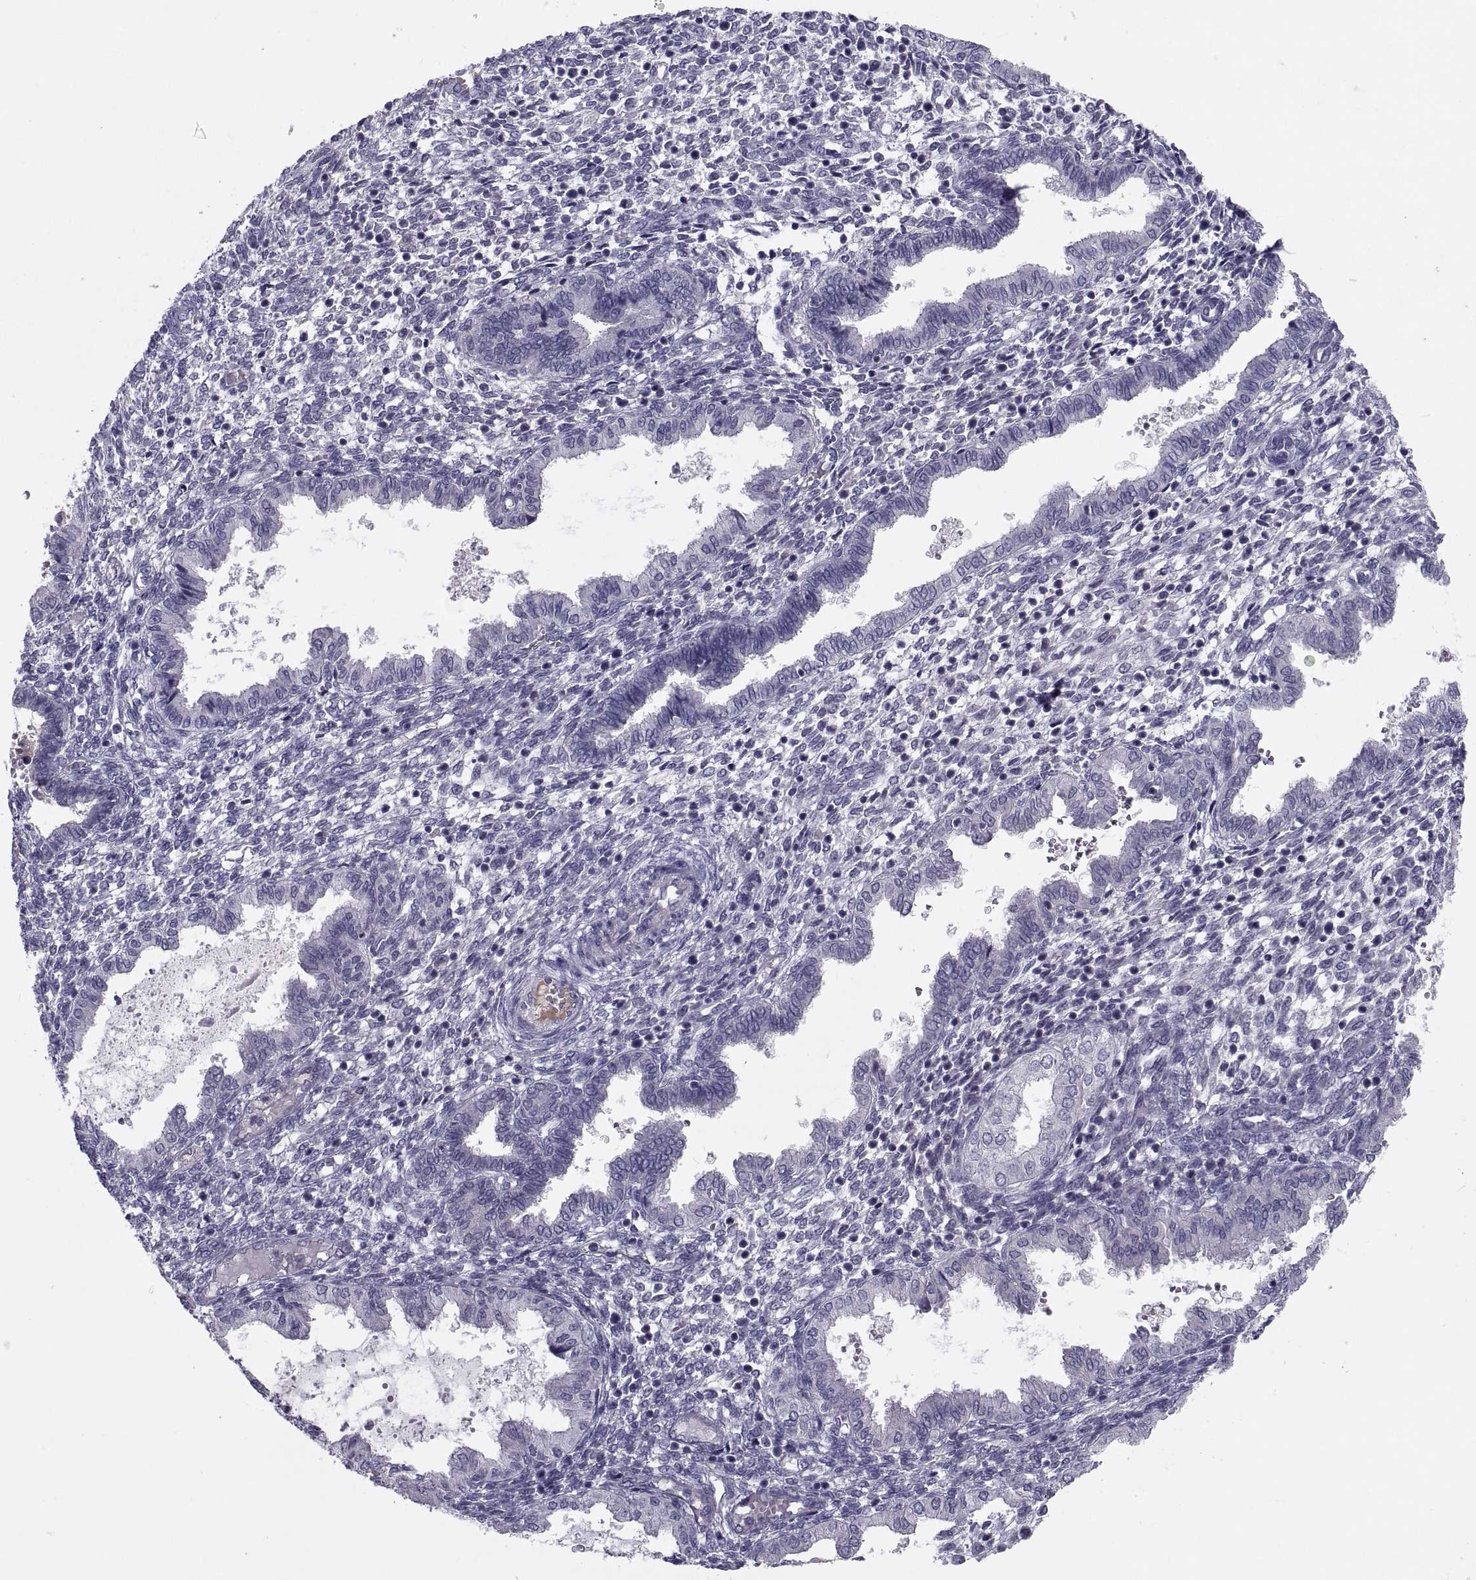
{"staining": {"intensity": "negative", "quantity": "none", "location": "none"}, "tissue": "endometrium", "cell_type": "Cells in endometrial stroma", "image_type": "normal", "snomed": [{"axis": "morphology", "description": "Normal tissue, NOS"}, {"axis": "topography", "description": "Endometrium"}], "caption": "High power microscopy micrograph of an immunohistochemistry micrograph of unremarkable endometrium, revealing no significant positivity in cells in endometrial stroma. (Brightfield microscopy of DAB immunohistochemistry at high magnification).", "gene": "PDZRN4", "patient": {"sex": "female", "age": 43}}